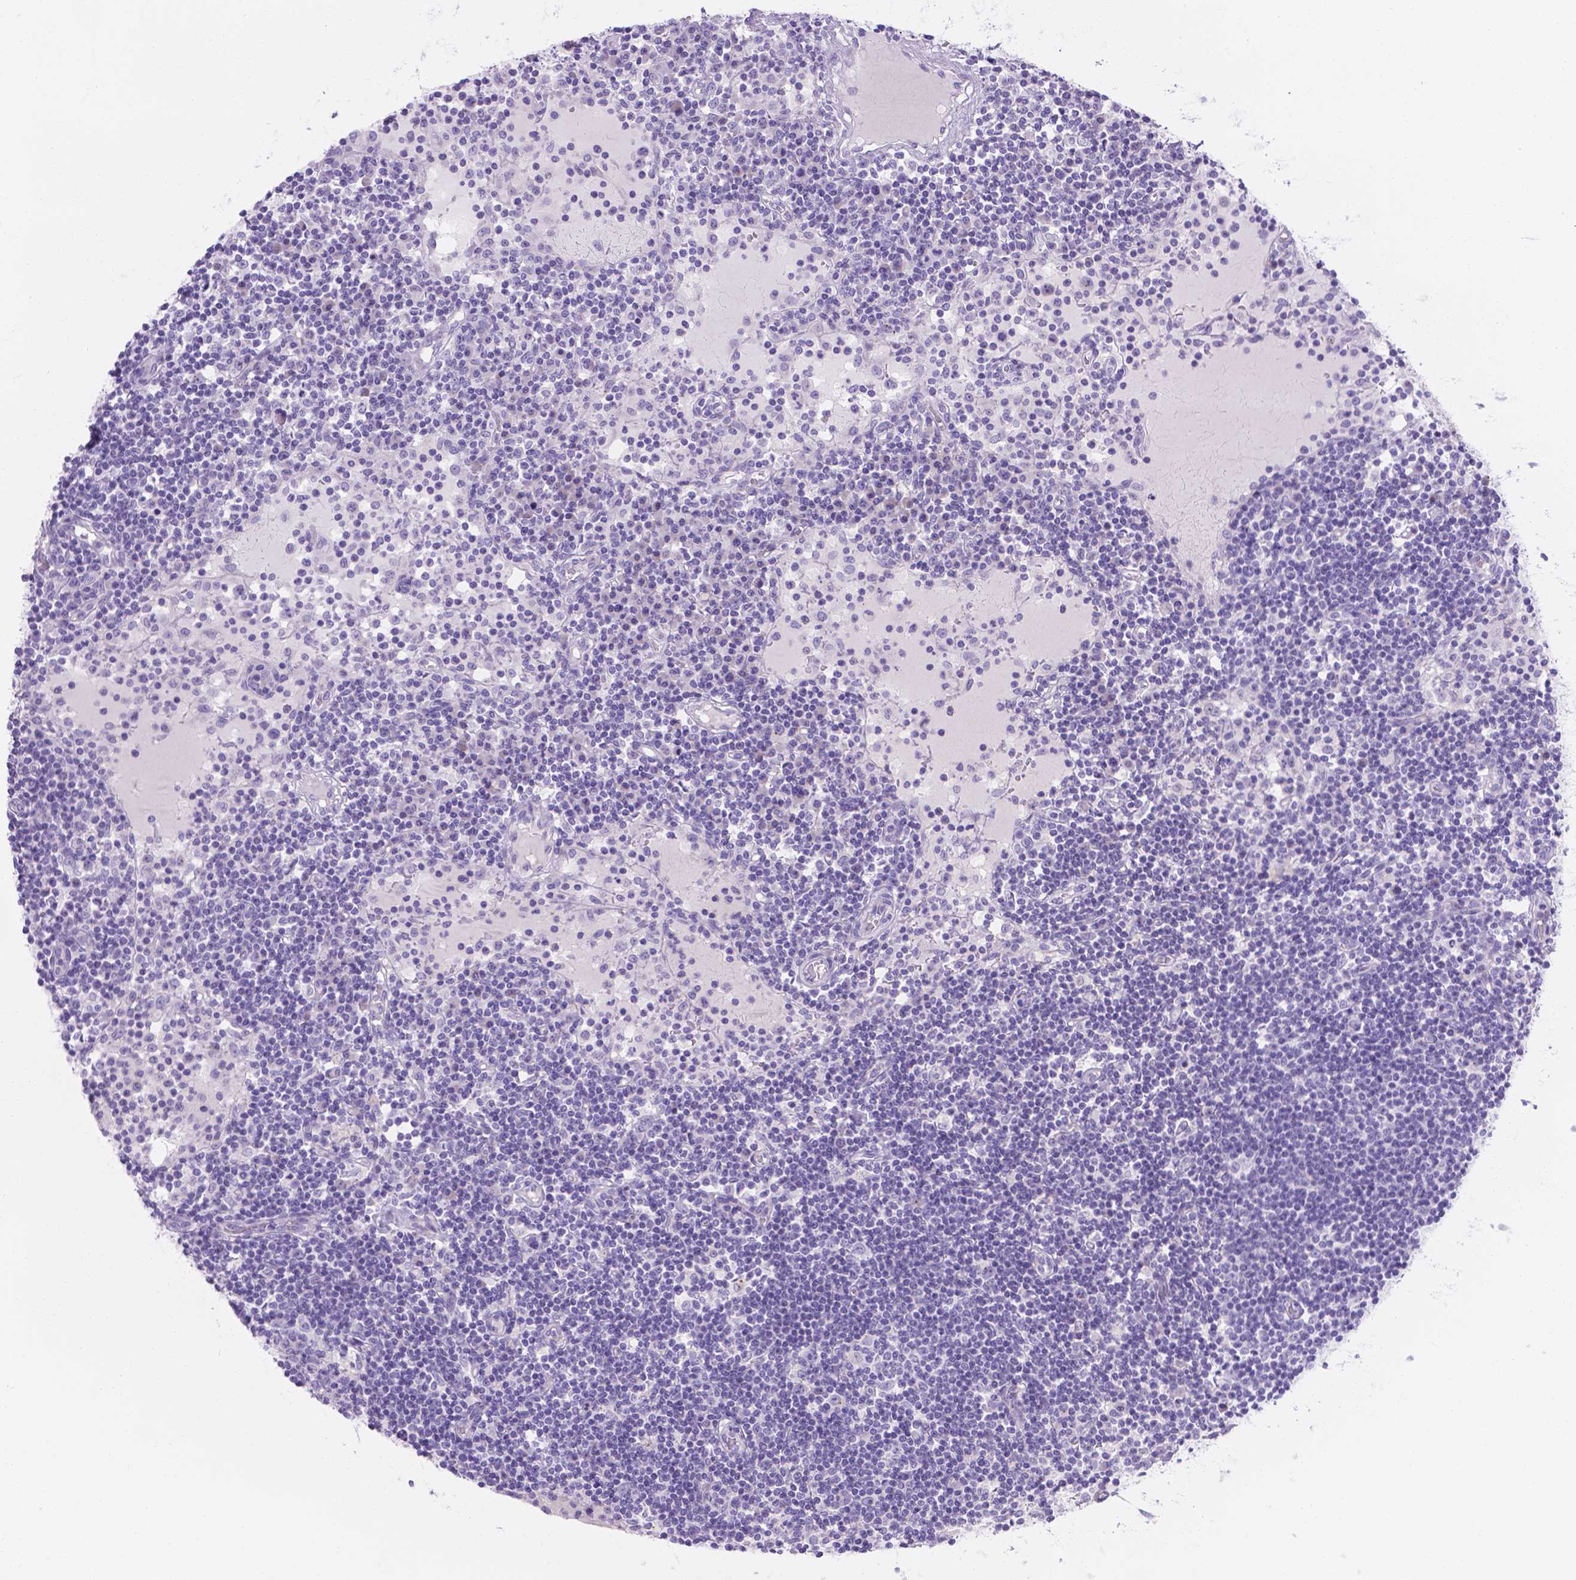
{"staining": {"intensity": "negative", "quantity": "none", "location": "none"}, "tissue": "lymph node", "cell_type": "Germinal center cells", "image_type": "normal", "snomed": [{"axis": "morphology", "description": "Normal tissue, NOS"}, {"axis": "topography", "description": "Lymph node"}], "caption": "Immunohistochemistry (IHC) image of unremarkable lymph node: lymph node stained with DAB (3,3'-diaminobenzidine) shows no significant protein expression in germinal center cells. (DAB IHC with hematoxylin counter stain).", "gene": "MLN", "patient": {"sex": "female", "age": 72}}